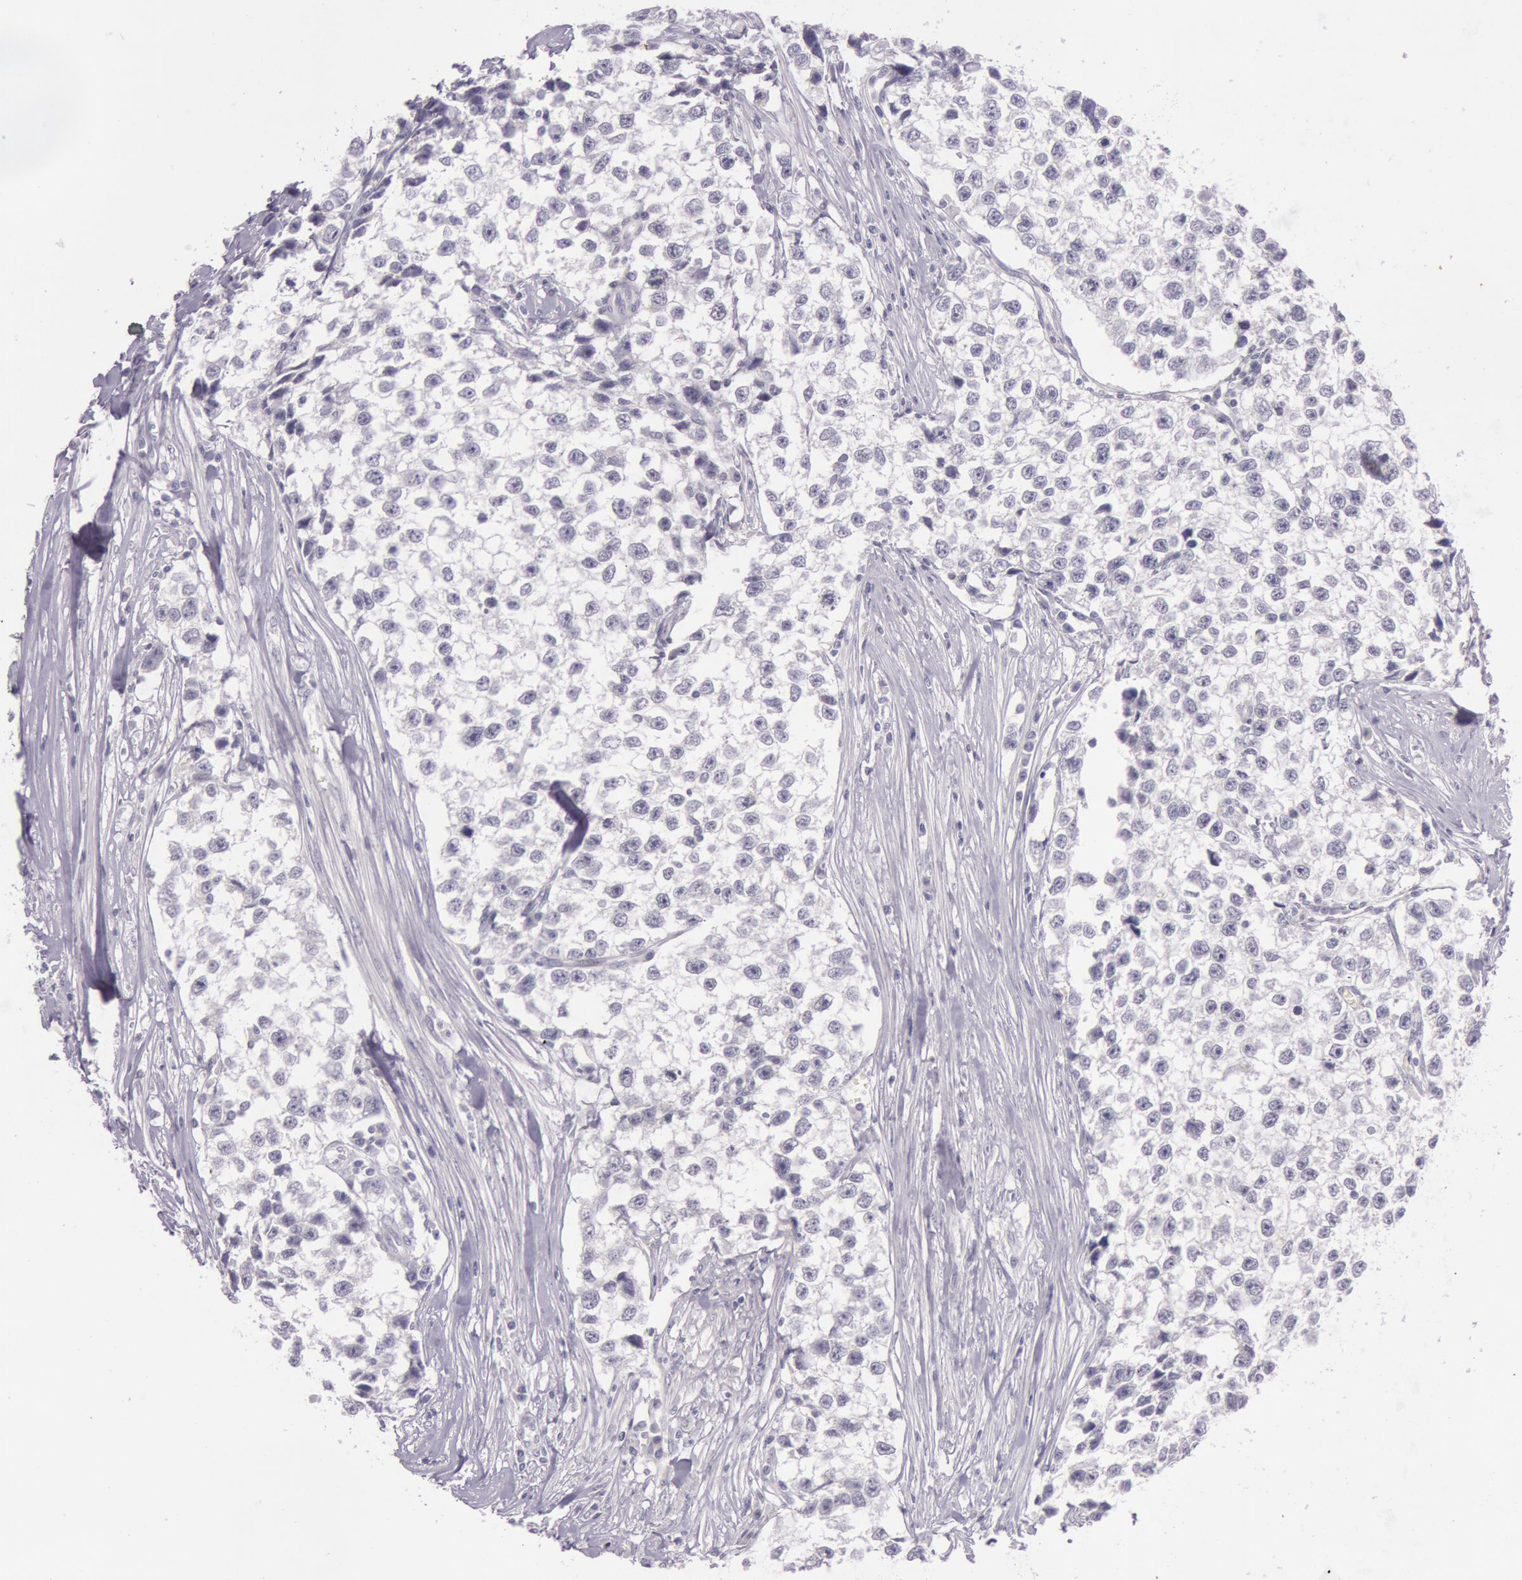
{"staining": {"intensity": "negative", "quantity": "none", "location": "none"}, "tissue": "testis cancer", "cell_type": "Tumor cells", "image_type": "cancer", "snomed": [{"axis": "morphology", "description": "Seminoma, NOS"}, {"axis": "morphology", "description": "Carcinoma, Embryonal, NOS"}, {"axis": "topography", "description": "Testis"}], "caption": "Immunohistochemistry (IHC) histopathology image of testis cancer stained for a protein (brown), which shows no expression in tumor cells.", "gene": "RBMY1F", "patient": {"sex": "male", "age": 30}}